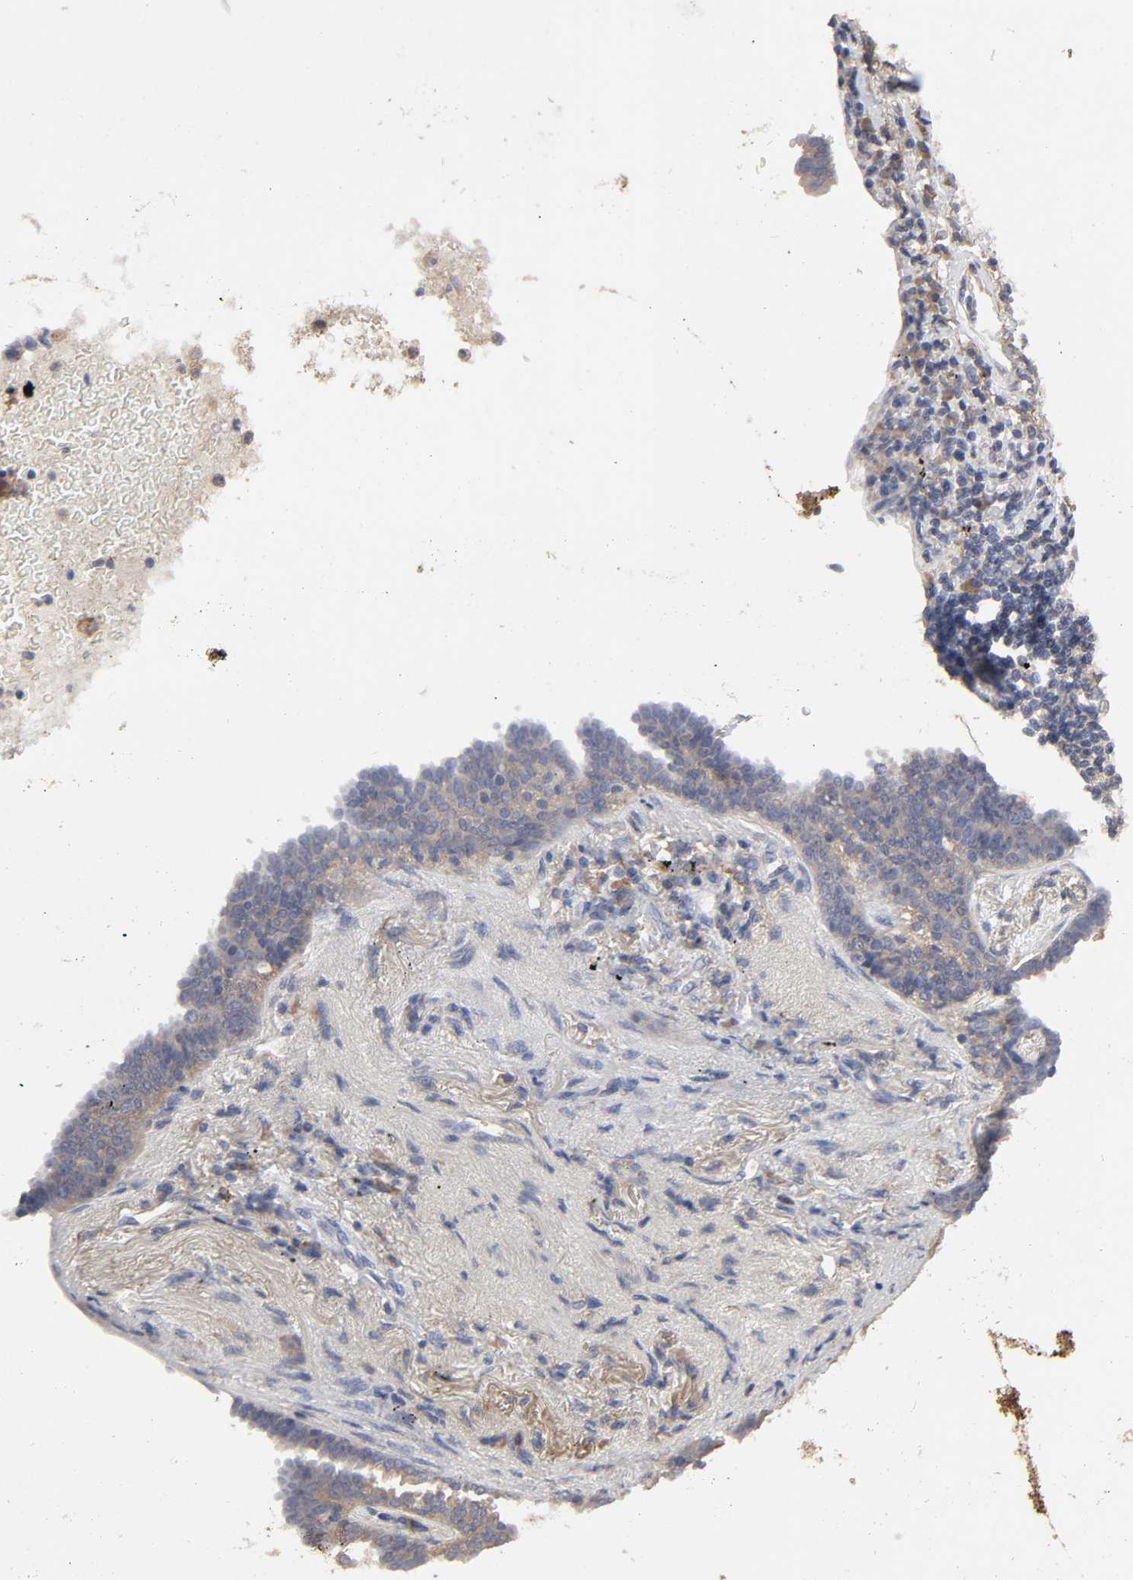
{"staining": {"intensity": "weak", "quantity": ">75%", "location": "cytoplasmic/membranous"}, "tissue": "lung cancer", "cell_type": "Tumor cells", "image_type": "cancer", "snomed": [{"axis": "morphology", "description": "Adenocarcinoma, NOS"}, {"axis": "topography", "description": "Lung"}], "caption": "Brown immunohistochemical staining in human lung cancer (adenocarcinoma) reveals weak cytoplasmic/membranous staining in about >75% of tumor cells. The staining was performed using DAB (3,3'-diaminobenzidine) to visualize the protein expression in brown, while the nuclei were stained in blue with hematoxylin (Magnification: 20x).", "gene": "EIF4G2", "patient": {"sex": "female", "age": 64}}